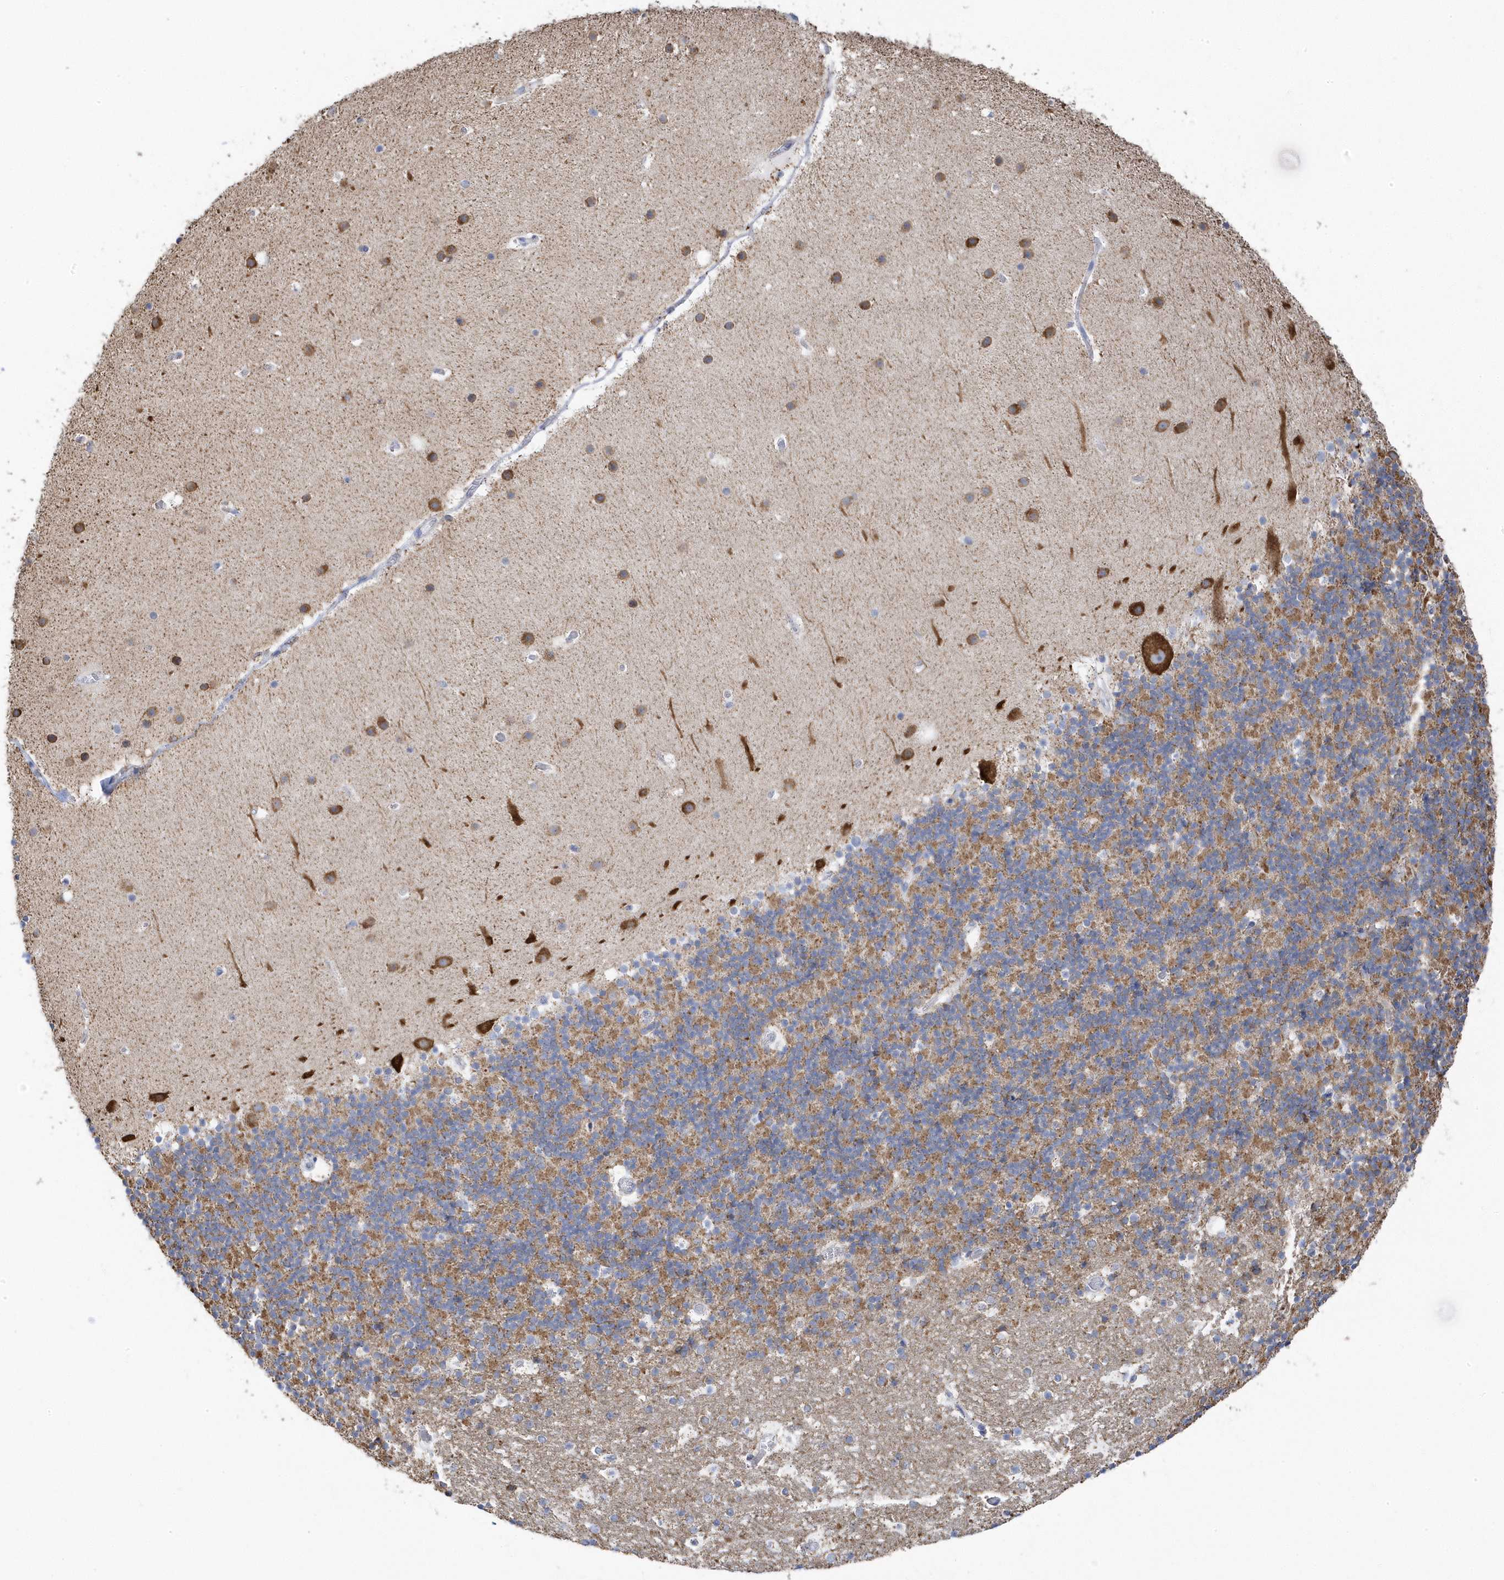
{"staining": {"intensity": "moderate", "quantity": "25%-75%", "location": "cytoplasmic/membranous"}, "tissue": "cerebellum", "cell_type": "Cells in granular layer", "image_type": "normal", "snomed": [{"axis": "morphology", "description": "Normal tissue, NOS"}, {"axis": "topography", "description": "Cerebellum"}], "caption": "Protein staining of normal cerebellum reveals moderate cytoplasmic/membranous expression in about 25%-75% of cells in granular layer.", "gene": "GTPBP8", "patient": {"sex": "male", "age": 57}}